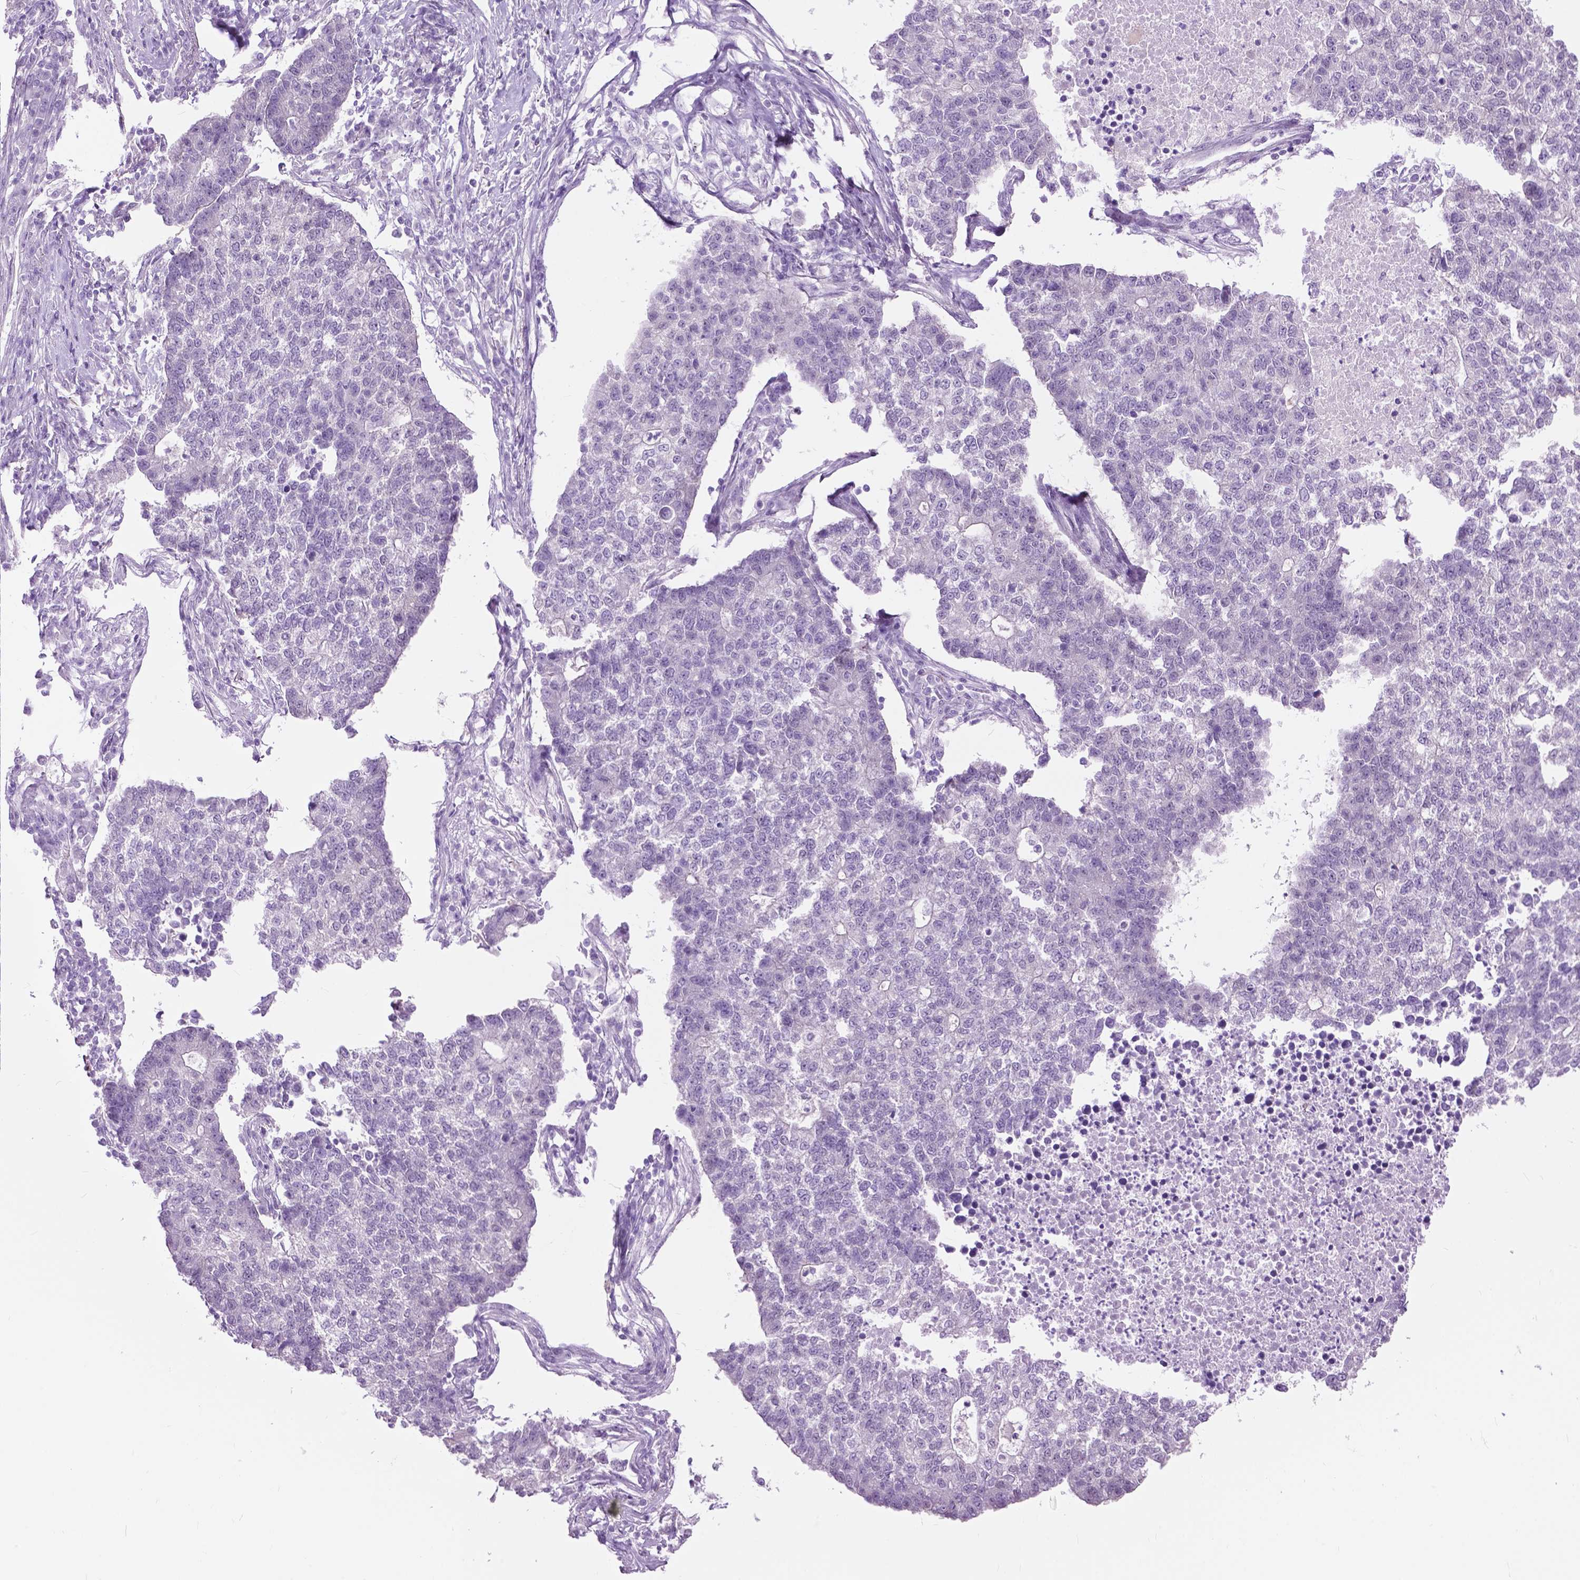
{"staining": {"intensity": "negative", "quantity": "none", "location": "none"}, "tissue": "lung cancer", "cell_type": "Tumor cells", "image_type": "cancer", "snomed": [{"axis": "morphology", "description": "Adenocarcinoma, NOS"}, {"axis": "topography", "description": "Lung"}], "caption": "Tumor cells are negative for protein expression in human lung adenocarcinoma. (Stains: DAB IHC with hematoxylin counter stain, Microscopy: brightfield microscopy at high magnification).", "gene": "GPR37L1", "patient": {"sex": "male", "age": 57}}